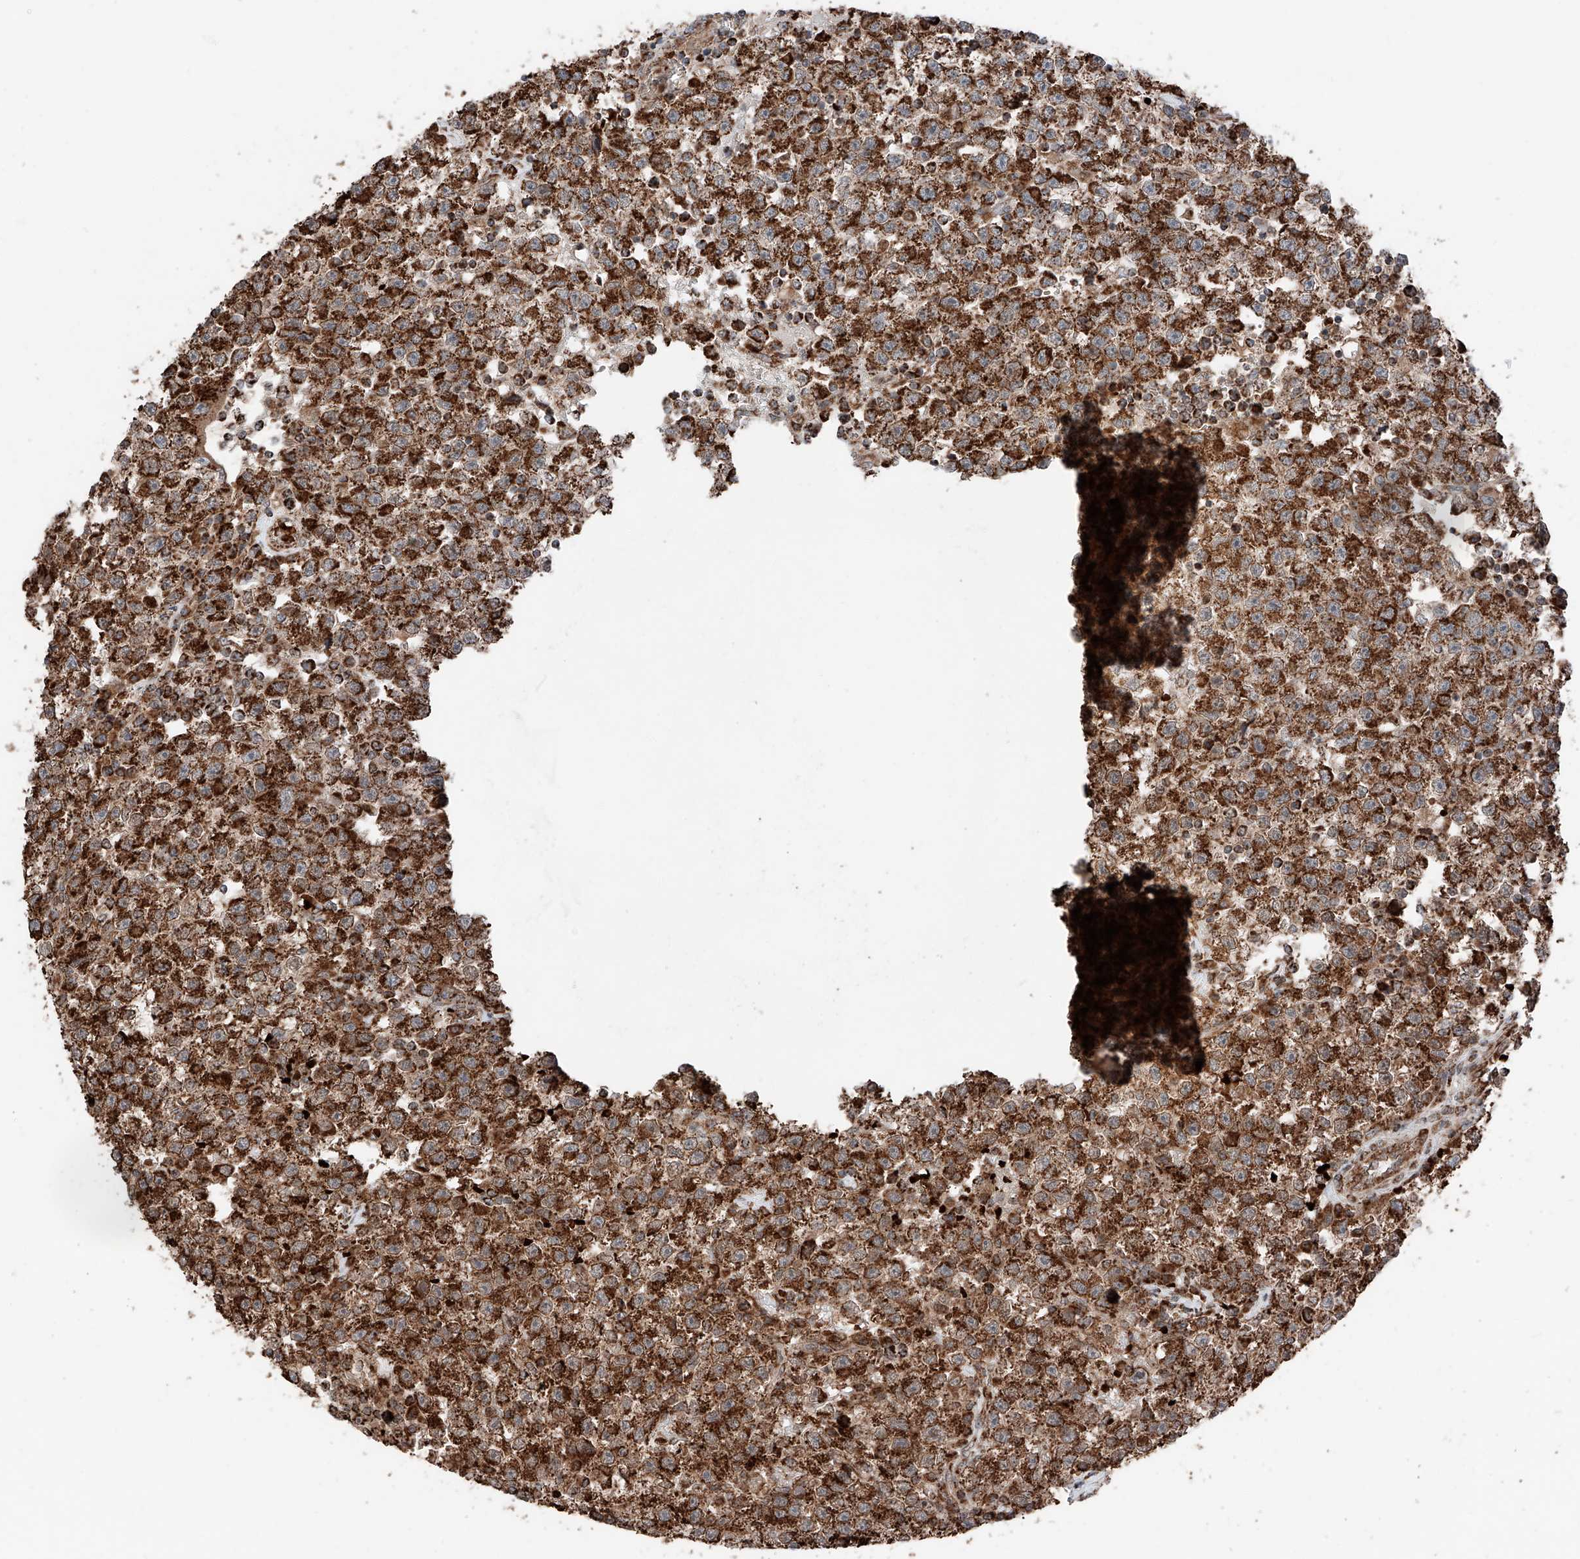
{"staining": {"intensity": "strong", "quantity": ">75%", "location": "cytoplasmic/membranous"}, "tissue": "testis cancer", "cell_type": "Tumor cells", "image_type": "cancer", "snomed": [{"axis": "morphology", "description": "Seminoma, NOS"}, {"axis": "topography", "description": "Testis"}], "caption": "Brown immunohistochemical staining in human testis cancer shows strong cytoplasmic/membranous expression in about >75% of tumor cells.", "gene": "ZSCAN29", "patient": {"sex": "male", "age": 22}}